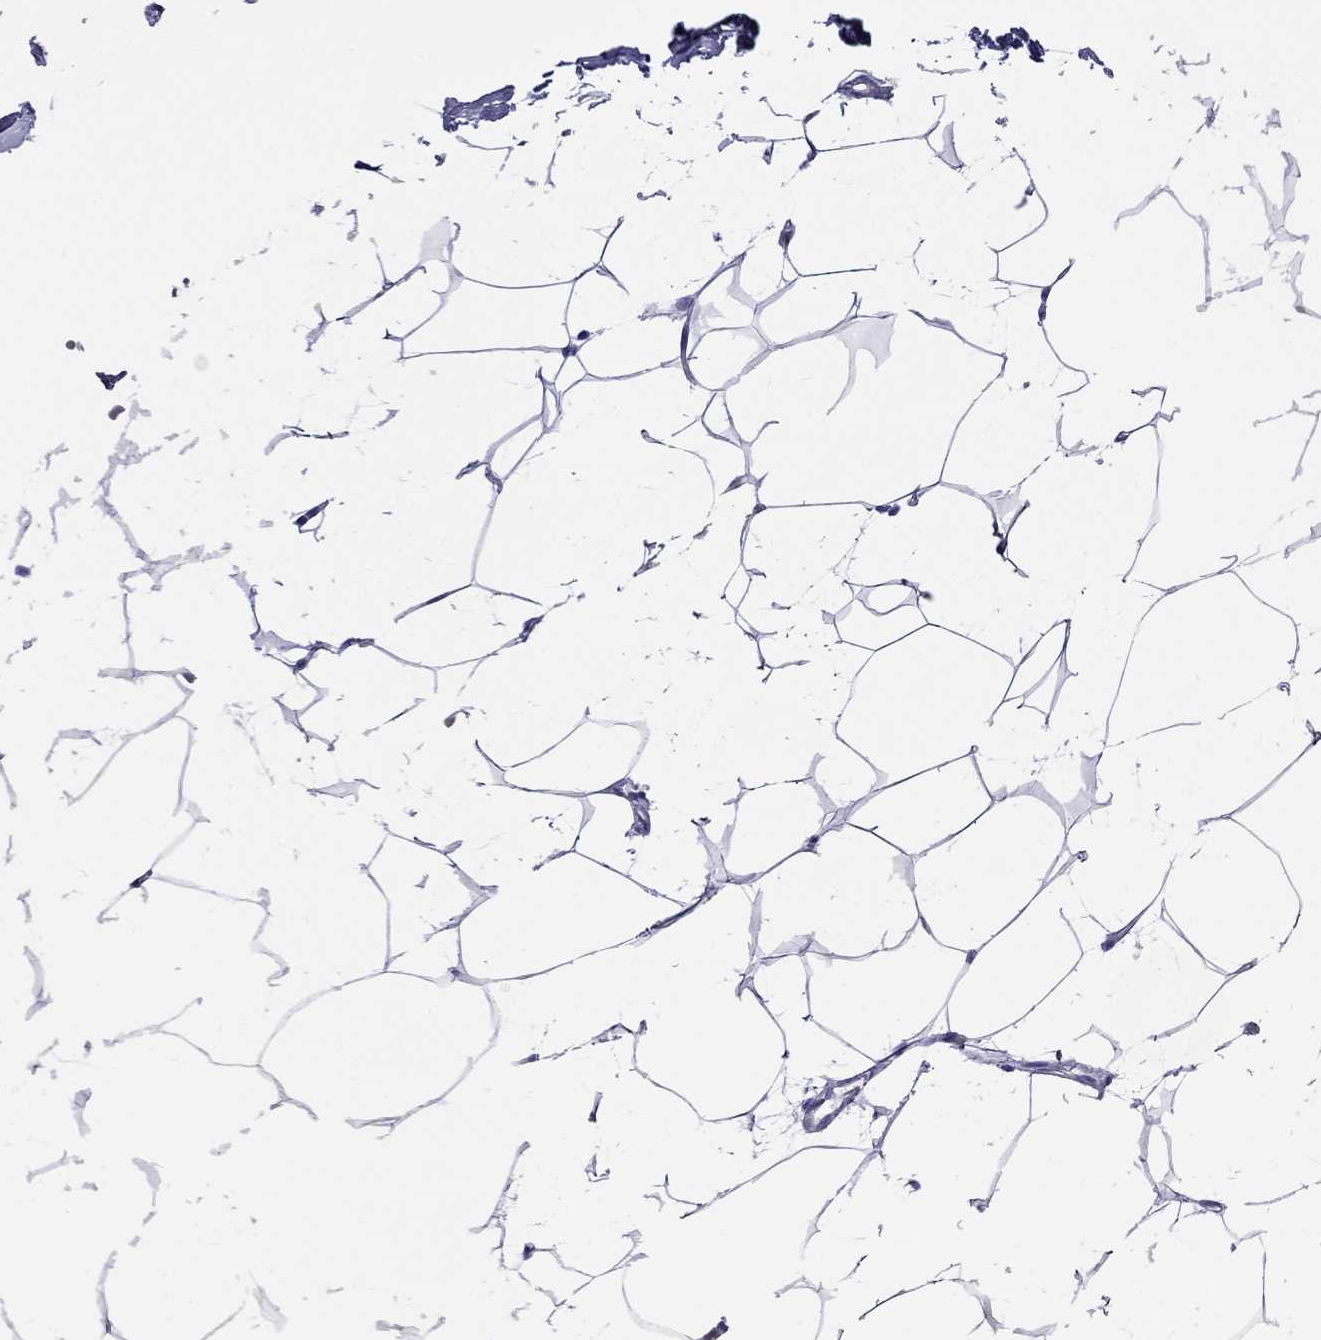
{"staining": {"intensity": "negative", "quantity": "none", "location": "none"}, "tissue": "breast", "cell_type": "Adipocytes", "image_type": "normal", "snomed": [{"axis": "morphology", "description": "Normal tissue, NOS"}, {"axis": "topography", "description": "Breast"}], "caption": "A photomicrograph of human breast is negative for staining in adipocytes. (Brightfield microscopy of DAB (3,3'-diaminobenzidine) immunohistochemistry at high magnification).", "gene": "PCDHA6", "patient": {"sex": "female", "age": 32}}